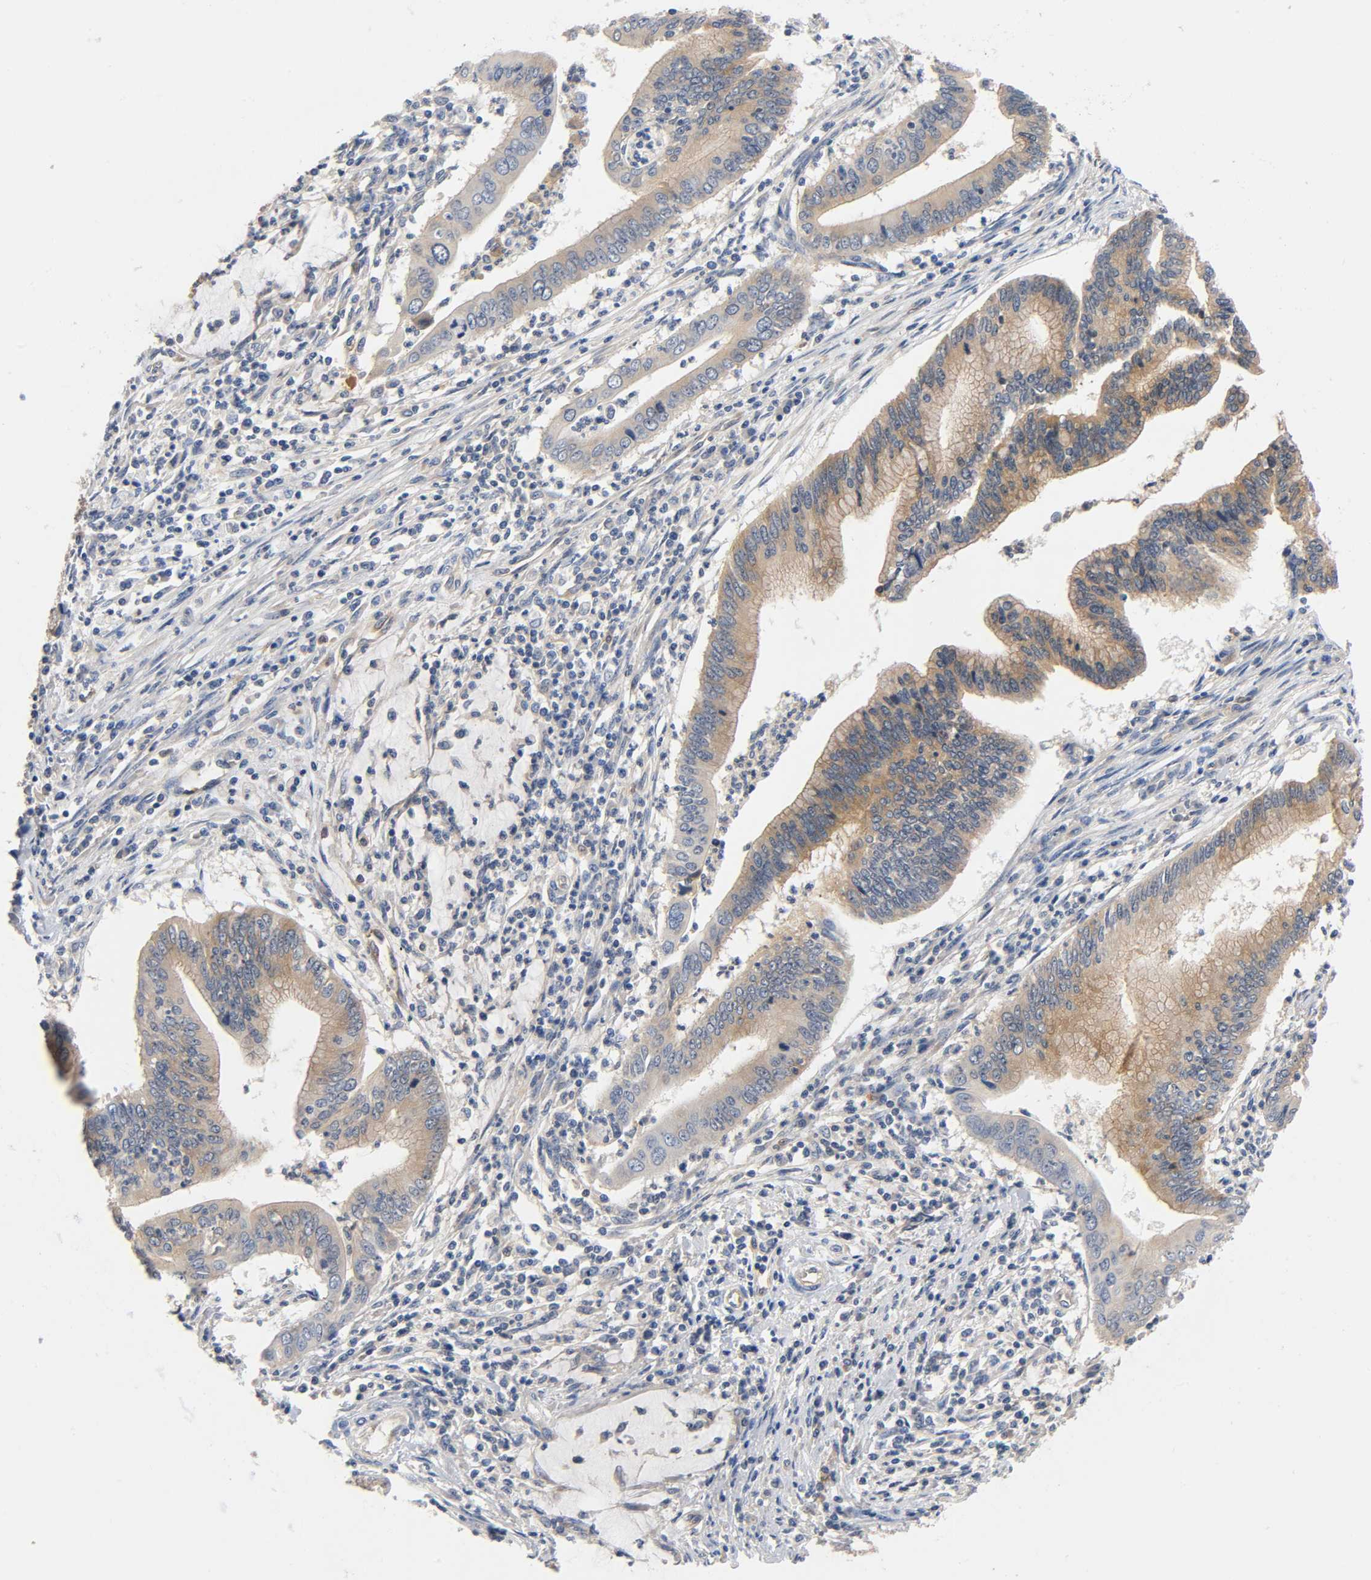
{"staining": {"intensity": "moderate", "quantity": ">75%", "location": "cytoplasmic/membranous"}, "tissue": "cervical cancer", "cell_type": "Tumor cells", "image_type": "cancer", "snomed": [{"axis": "morphology", "description": "Adenocarcinoma, NOS"}, {"axis": "topography", "description": "Cervix"}], "caption": "Protein expression analysis of human cervical cancer reveals moderate cytoplasmic/membranous expression in about >75% of tumor cells. (IHC, brightfield microscopy, high magnification).", "gene": "PRKAB1", "patient": {"sex": "female", "age": 36}}